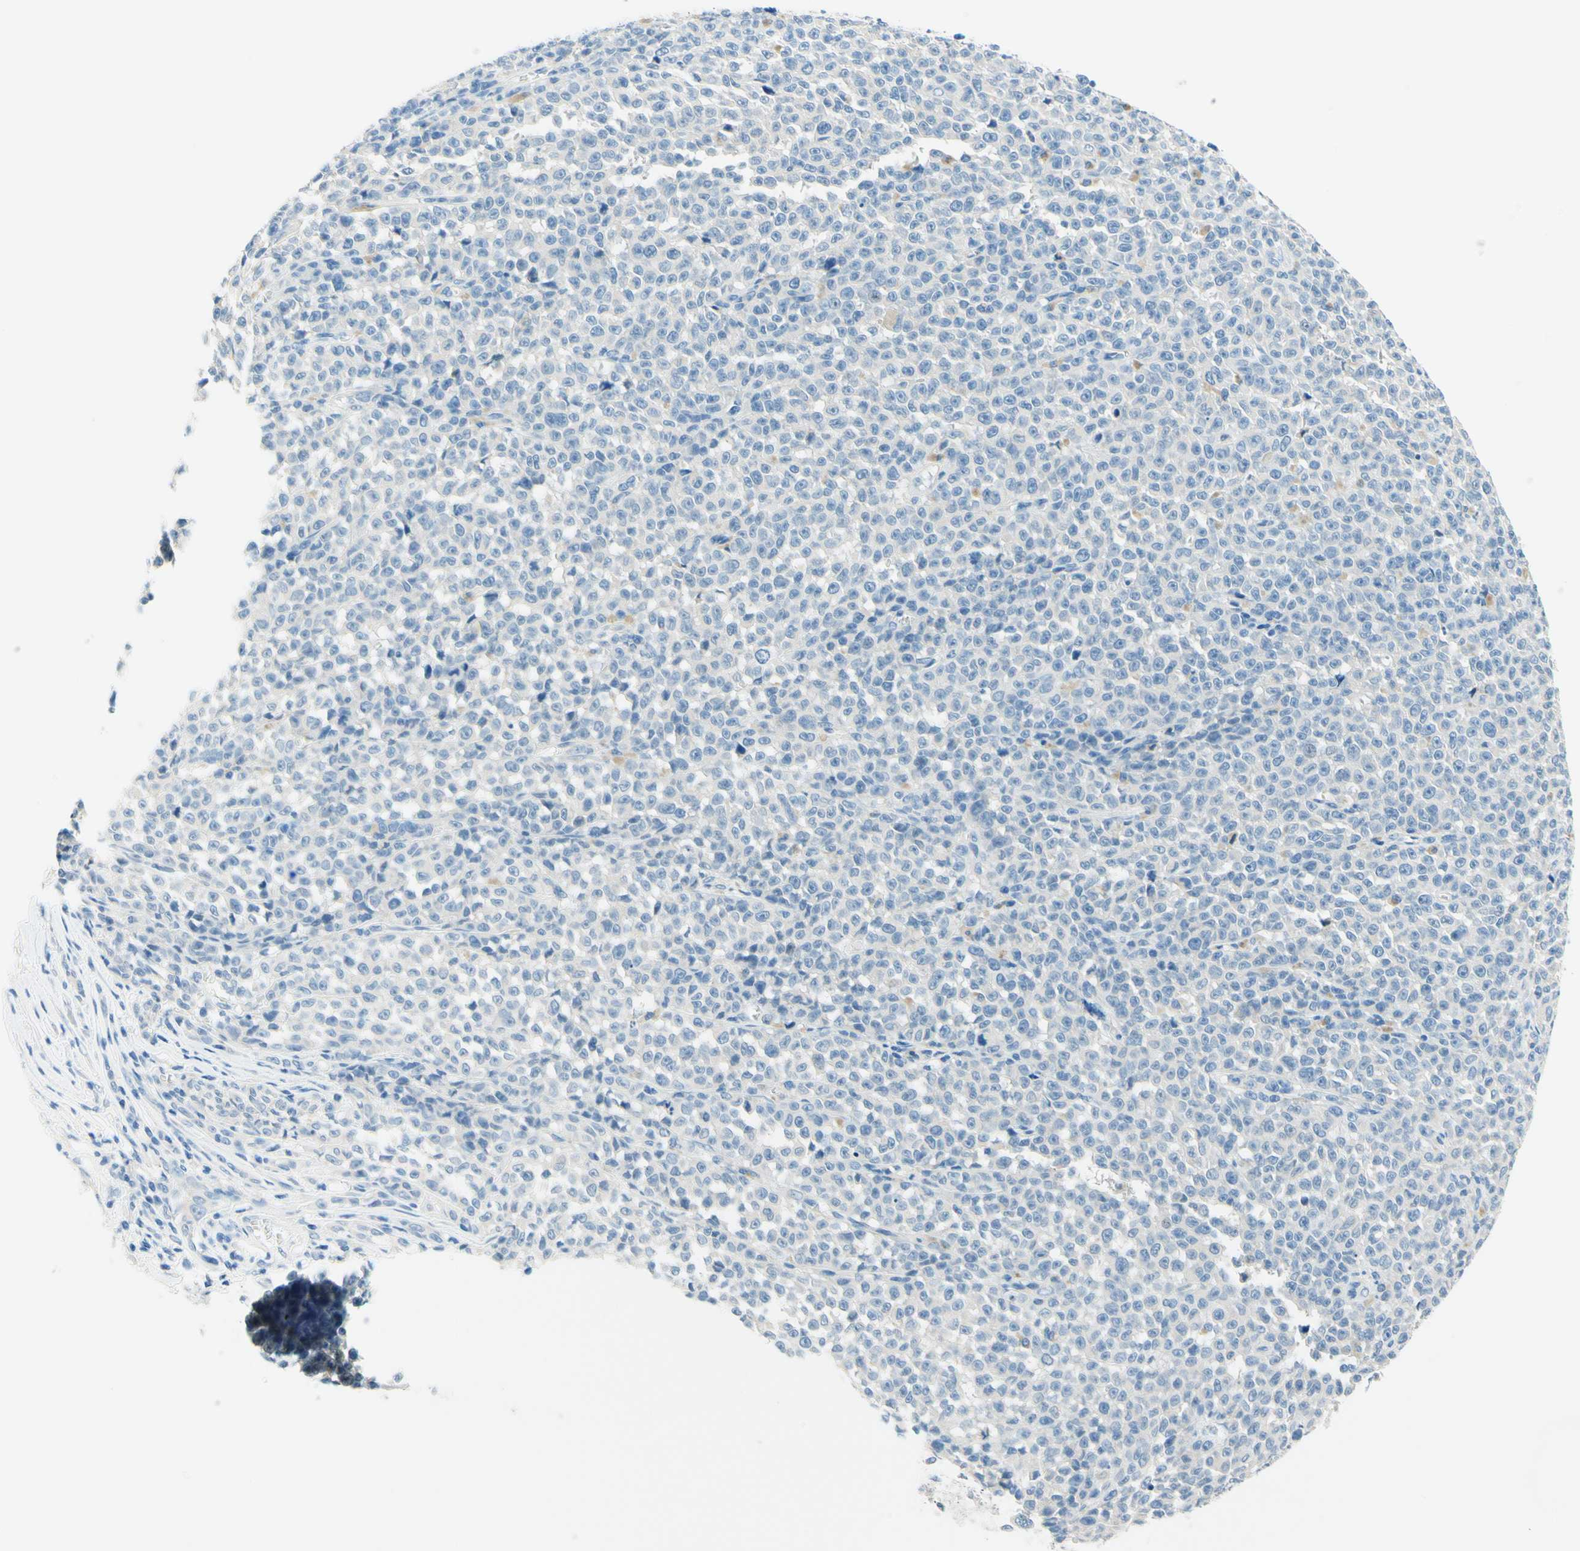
{"staining": {"intensity": "negative", "quantity": "none", "location": "none"}, "tissue": "melanoma", "cell_type": "Tumor cells", "image_type": "cancer", "snomed": [{"axis": "morphology", "description": "Malignant melanoma, NOS"}, {"axis": "topography", "description": "Skin"}], "caption": "The immunohistochemistry (IHC) histopathology image has no significant staining in tumor cells of melanoma tissue.", "gene": "PASD1", "patient": {"sex": "female", "age": 82}}